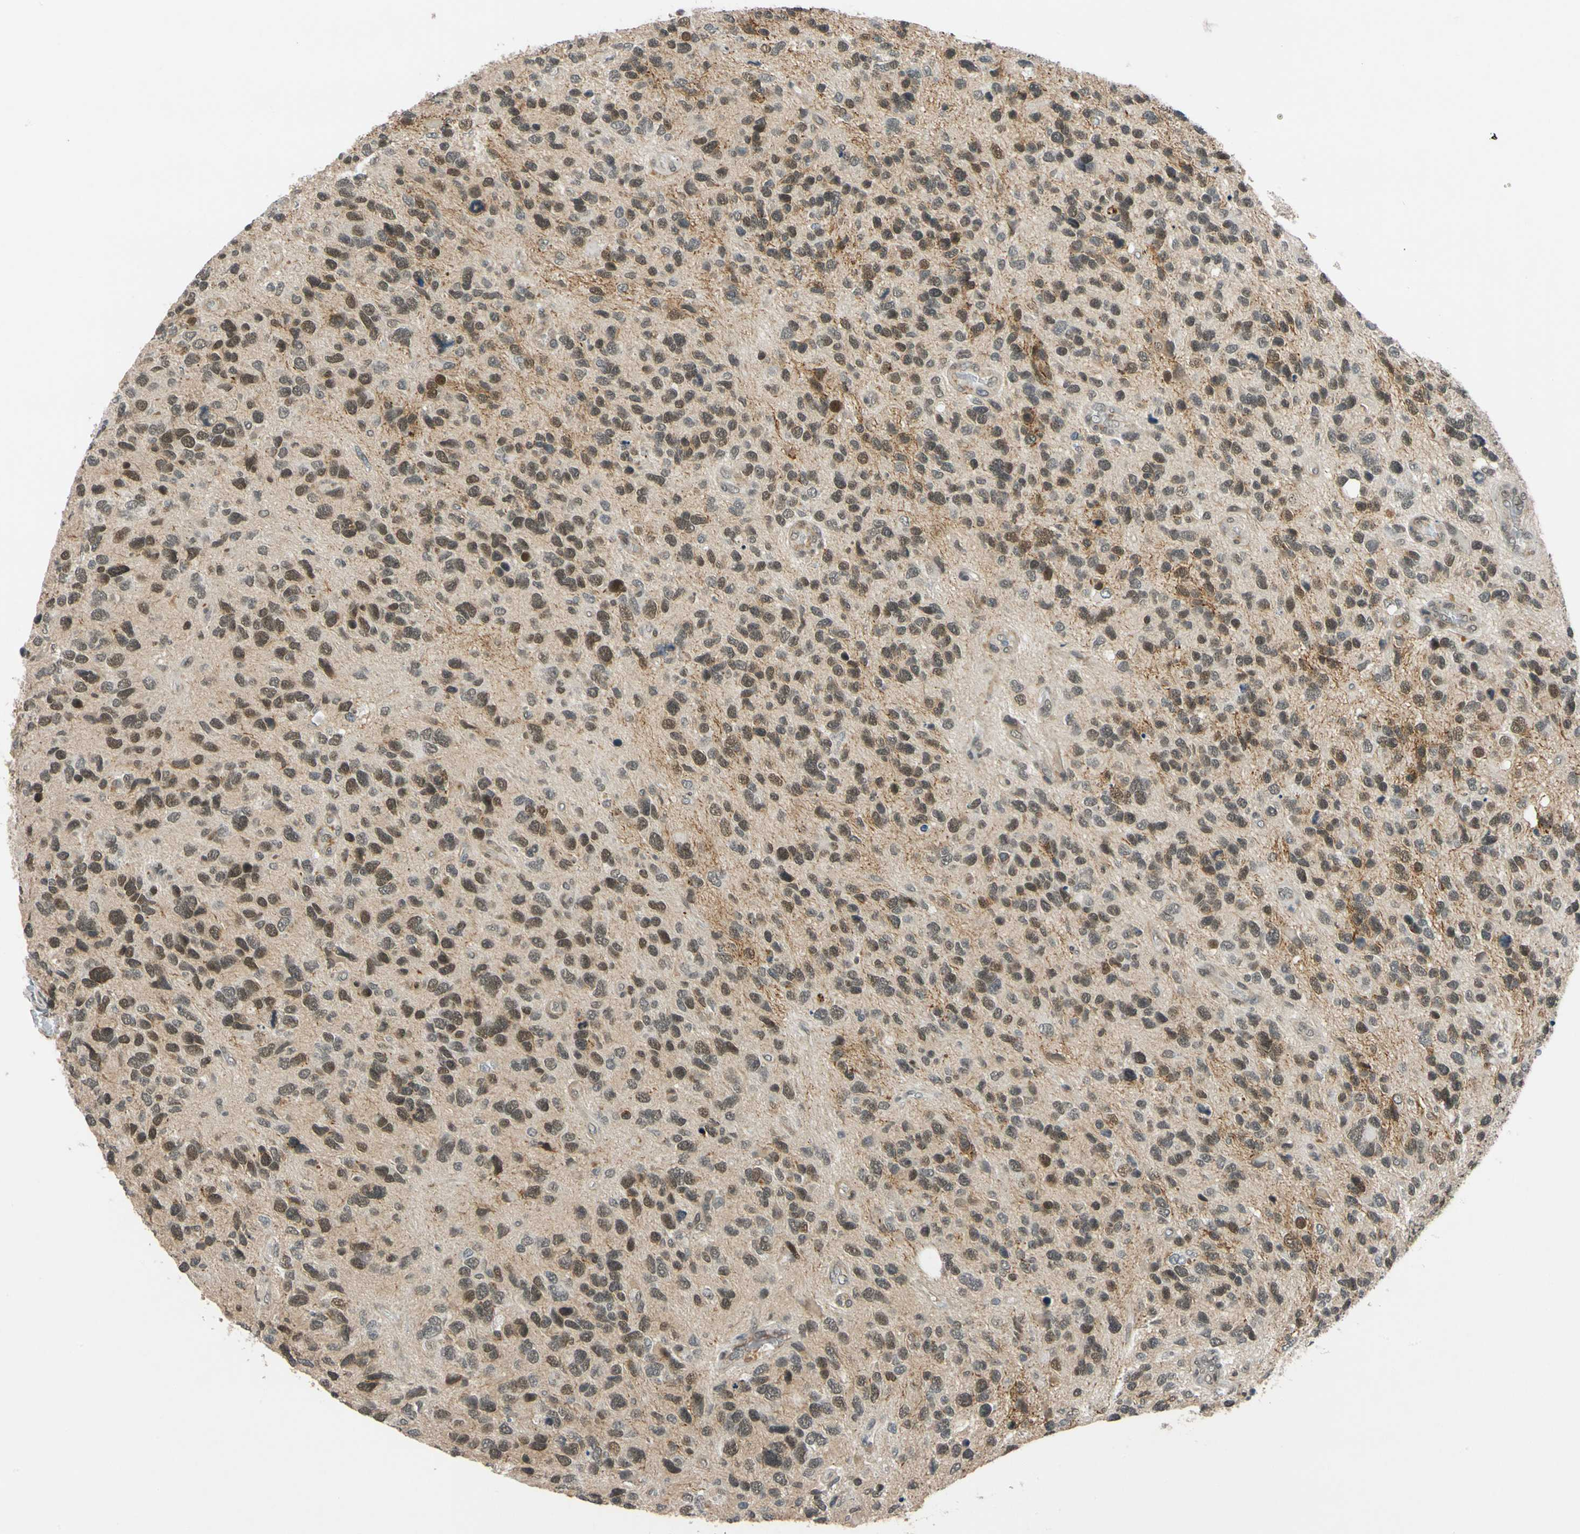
{"staining": {"intensity": "strong", "quantity": ">75%", "location": "cytoplasmic/membranous,nuclear"}, "tissue": "glioma", "cell_type": "Tumor cells", "image_type": "cancer", "snomed": [{"axis": "morphology", "description": "Glioma, malignant, High grade"}, {"axis": "topography", "description": "Brain"}], "caption": "Human glioma stained with a brown dye reveals strong cytoplasmic/membranous and nuclear positive staining in about >75% of tumor cells.", "gene": "POGZ", "patient": {"sex": "female", "age": 58}}